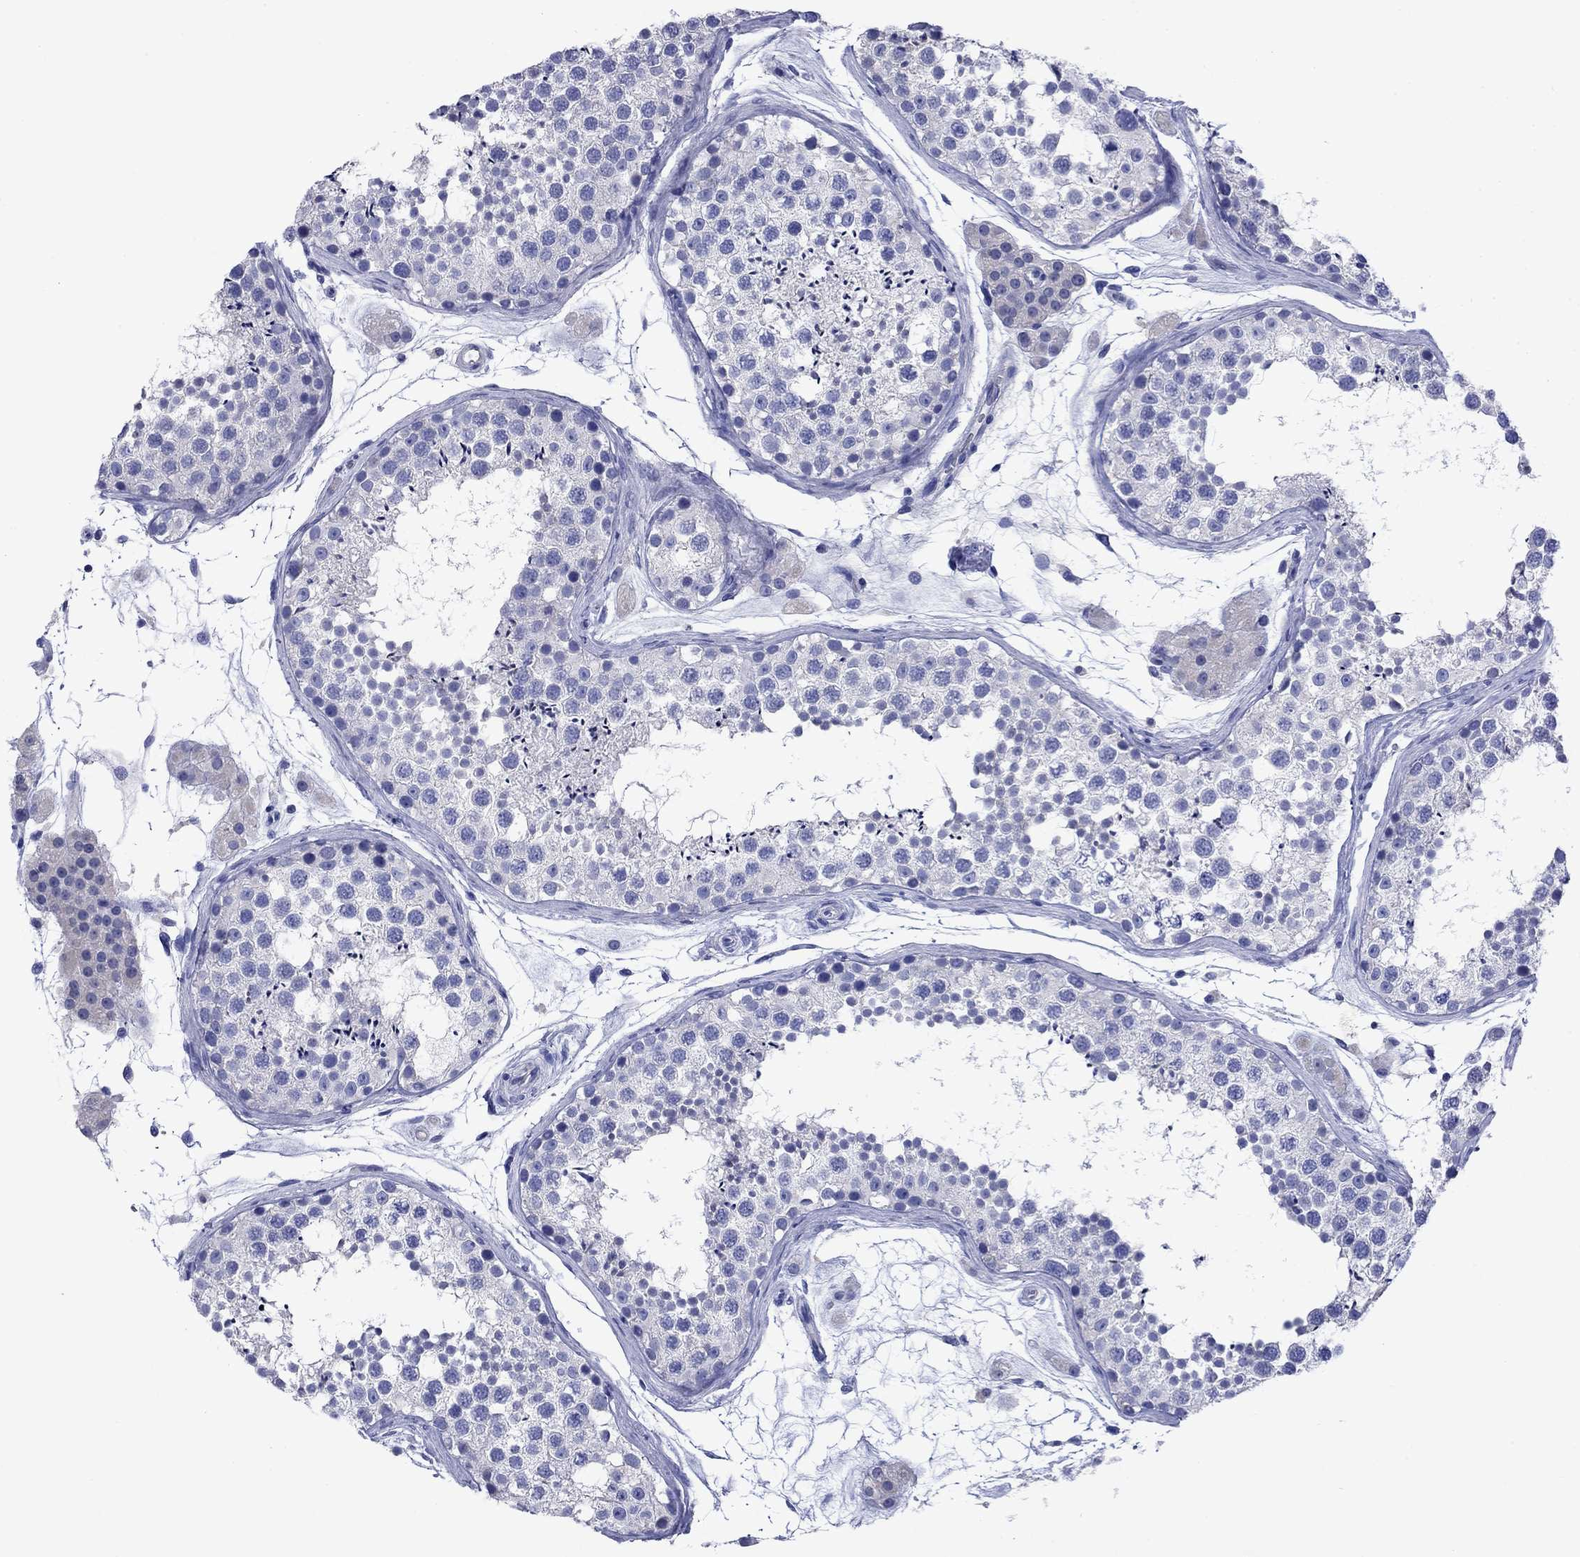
{"staining": {"intensity": "negative", "quantity": "none", "location": "none"}, "tissue": "testis", "cell_type": "Cells in seminiferous ducts", "image_type": "normal", "snomed": [{"axis": "morphology", "description": "Normal tissue, NOS"}, {"axis": "topography", "description": "Testis"}], "caption": "Testis was stained to show a protein in brown. There is no significant positivity in cells in seminiferous ducts. (DAB IHC with hematoxylin counter stain).", "gene": "TFR2", "patient": {"sex": "male", "age": 41}}